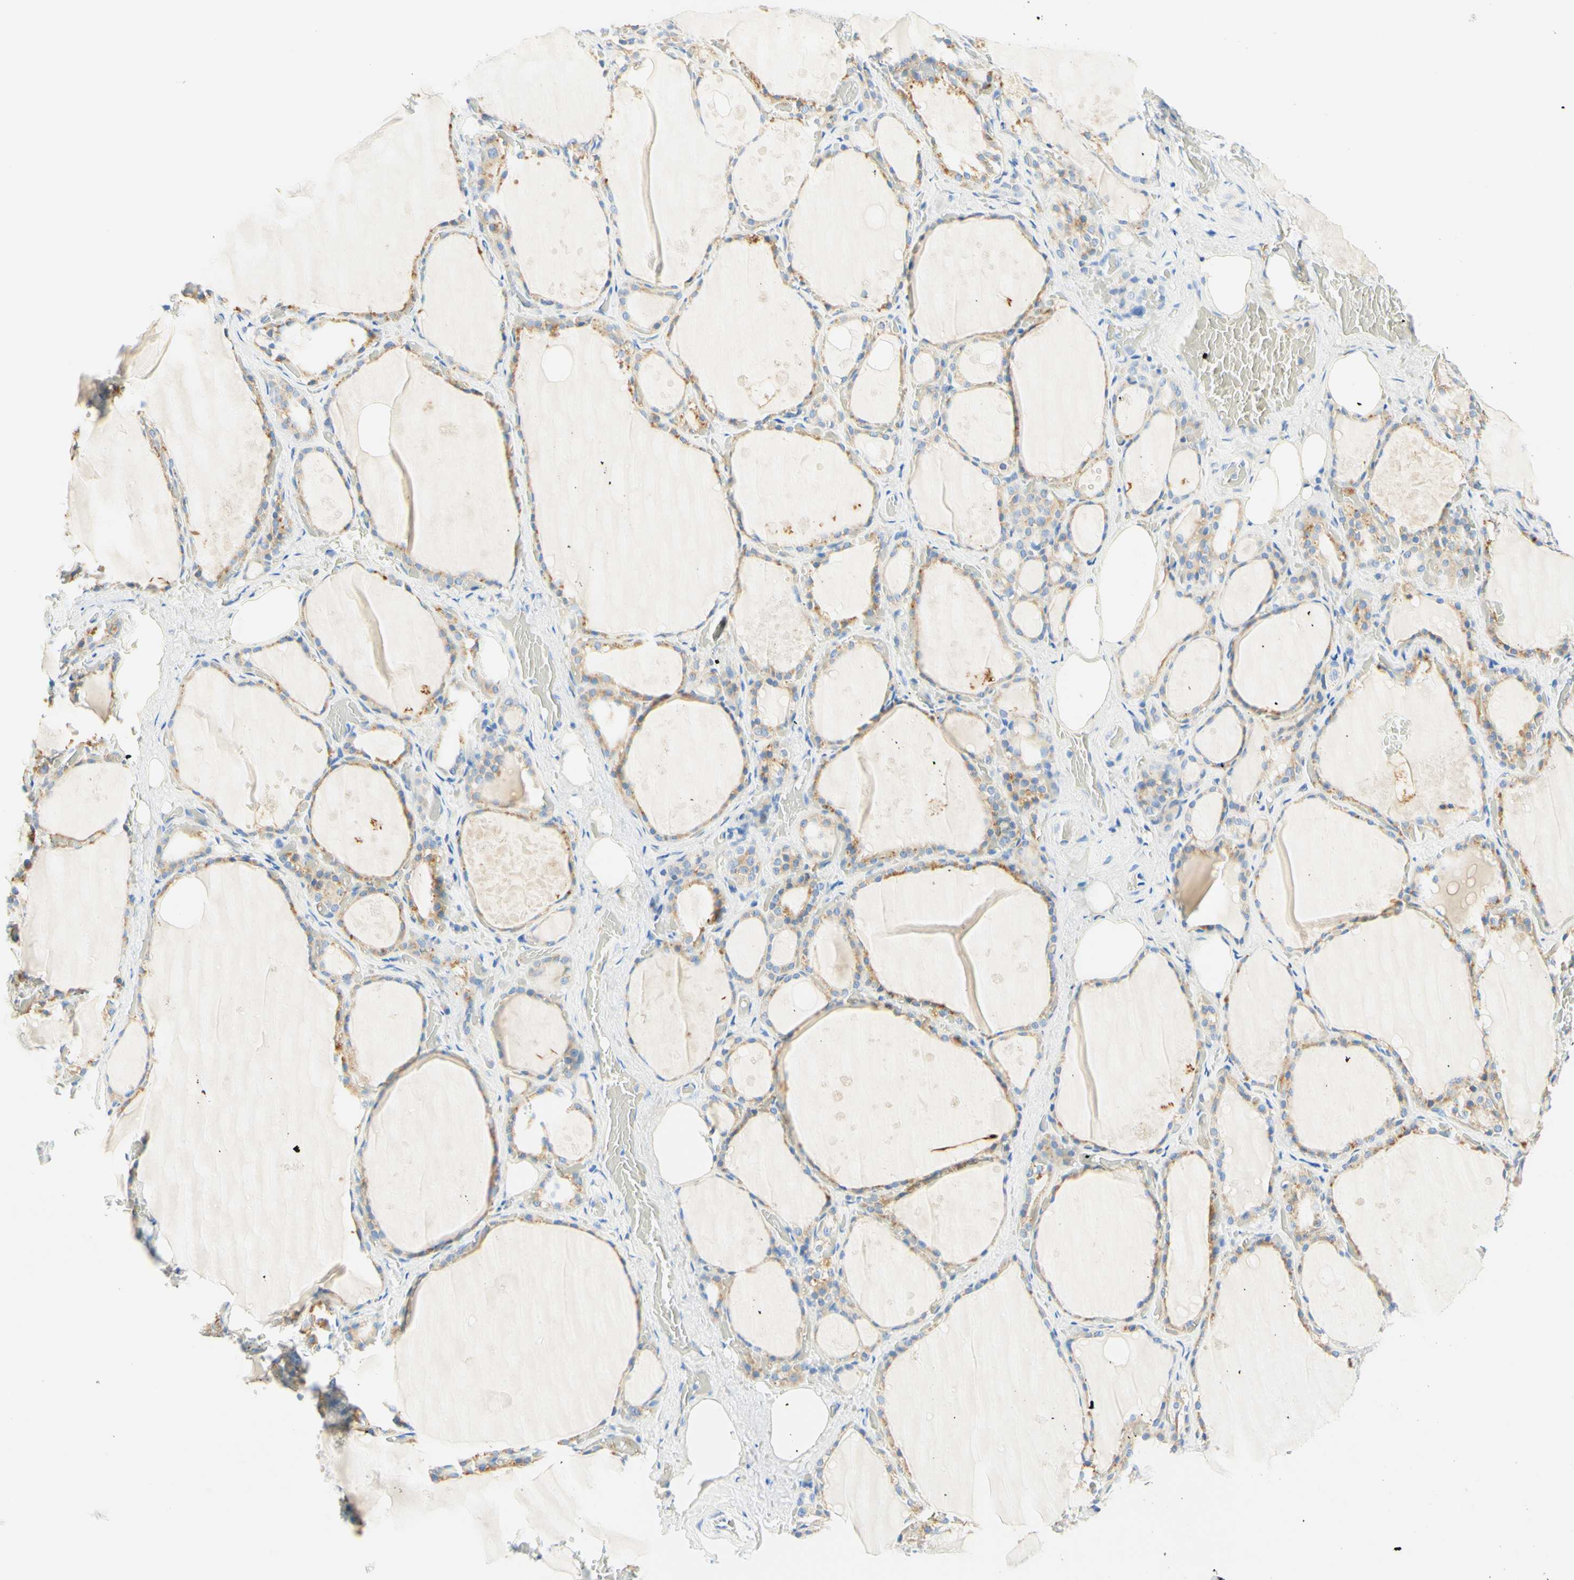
{"staining": {"intensity": "weak", "quantity": ">75%", "location": "cytoplasmic/membranous"}, "tissue": "thyroid gland", "cell_type": "Glandular cells", "image_type": "normal", "snomed": [{"axis": "morphology", "description": "Normal tissue, NOS"}, {"axis": "topography", "description": "Thyroid gland"}], "caption": "Human thyroid gland stained for a protein (brown) shows weak cytoplasmic/membranous positive expression in approximately >75% of glandular cells.", "gene": "LAT", "patient": {"sex": "male", "age": 61}}